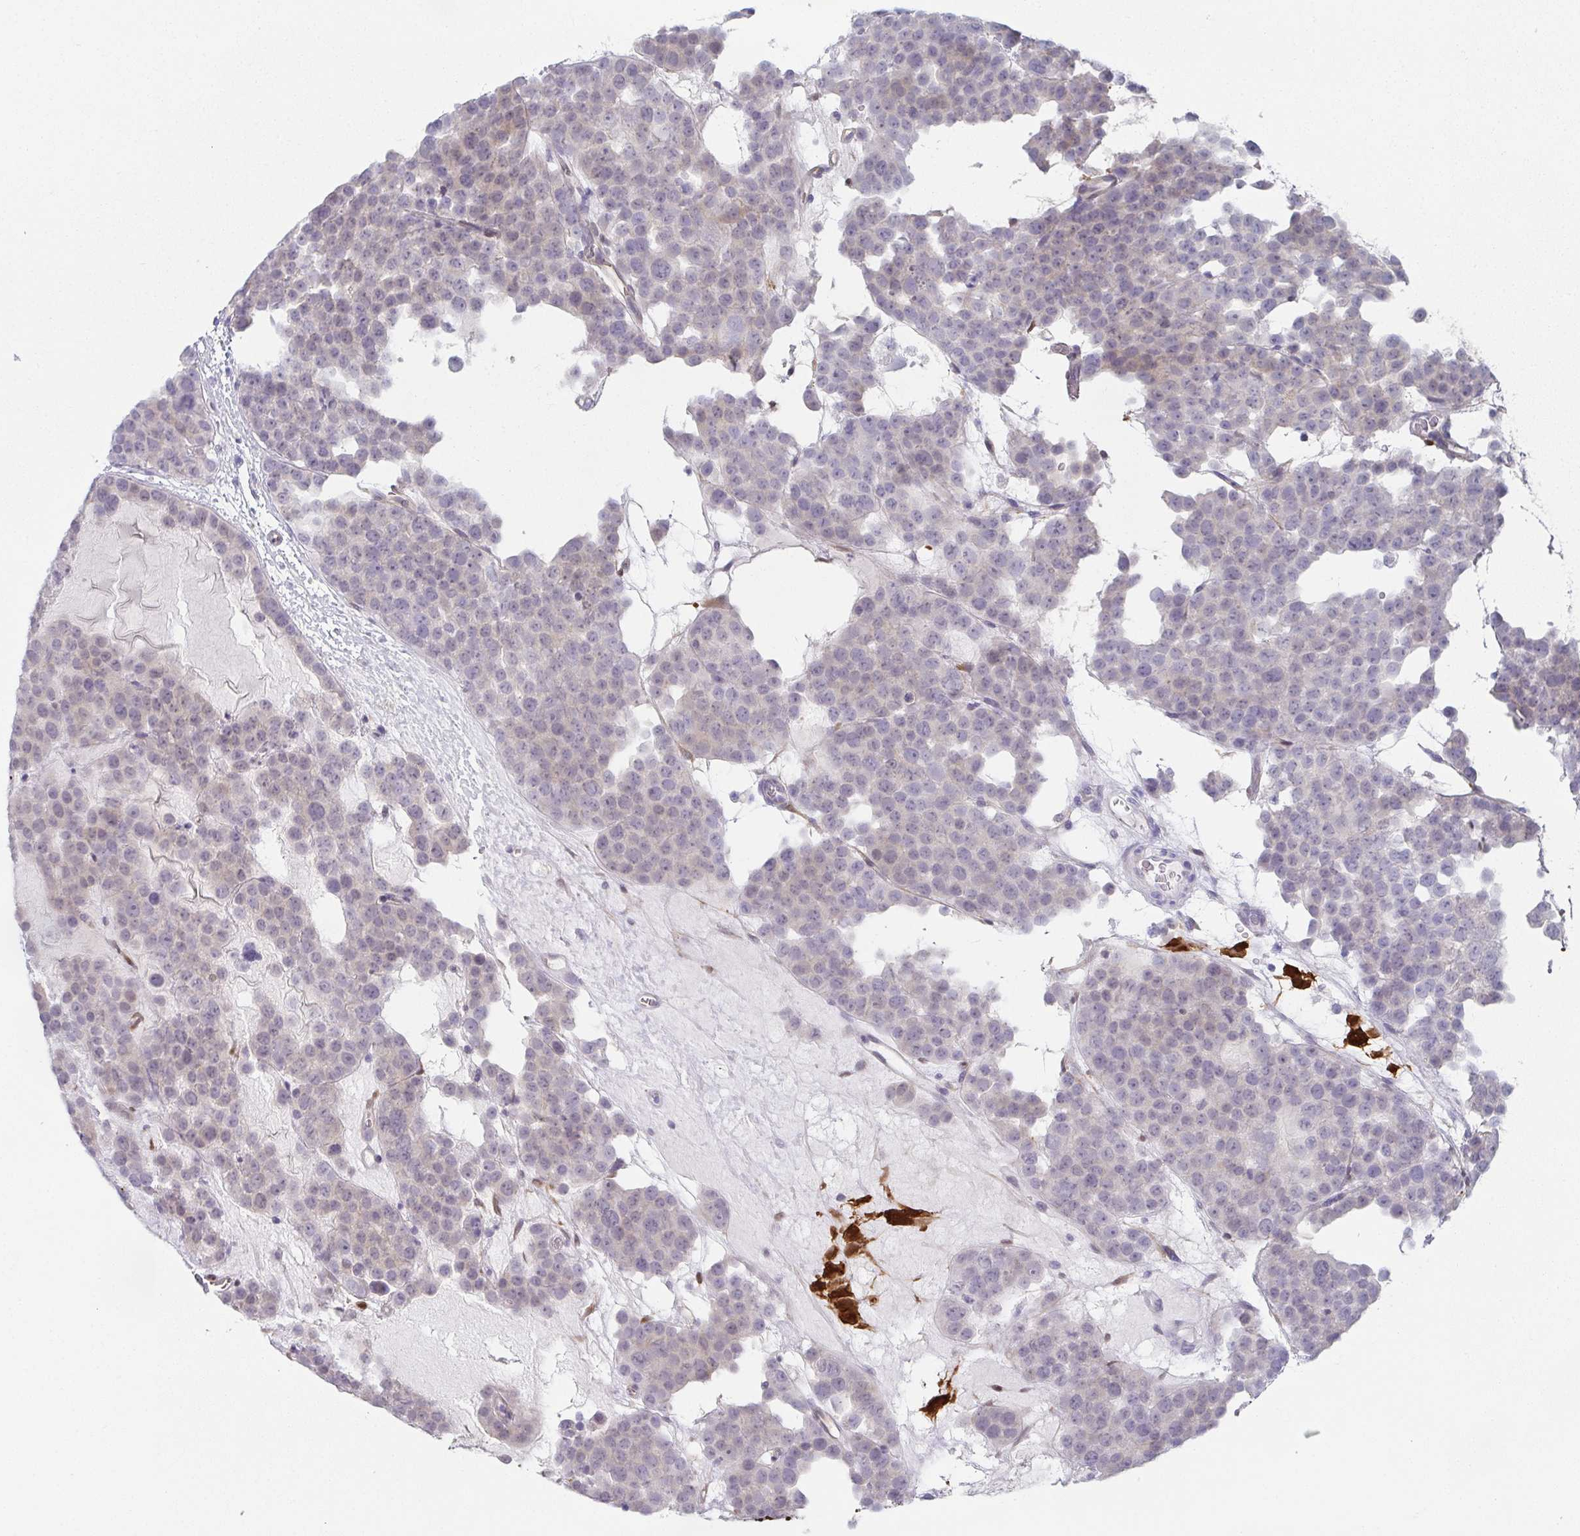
{"staining": {"intensity": "negative", "quantity": "none", "location": "none"}, "tissue": "testis cancer", "cell_type": "Tumor cells", "image_type": "cancer", "snomed": [{"axis": "morphology", "description": "Seminoma, NOS"}, {"axis": "topography", "description": "Testis"}], "caption": "High magnification brightfield microscopy of testis seminoma stained with DAB (3,3'-diaminobenzidine) (brown) and counterstained with hematoxylin (blue): tumor cells show no significant positivity.", "gene": "RBP1", "patient": {"sex": "male", "age": 71}}